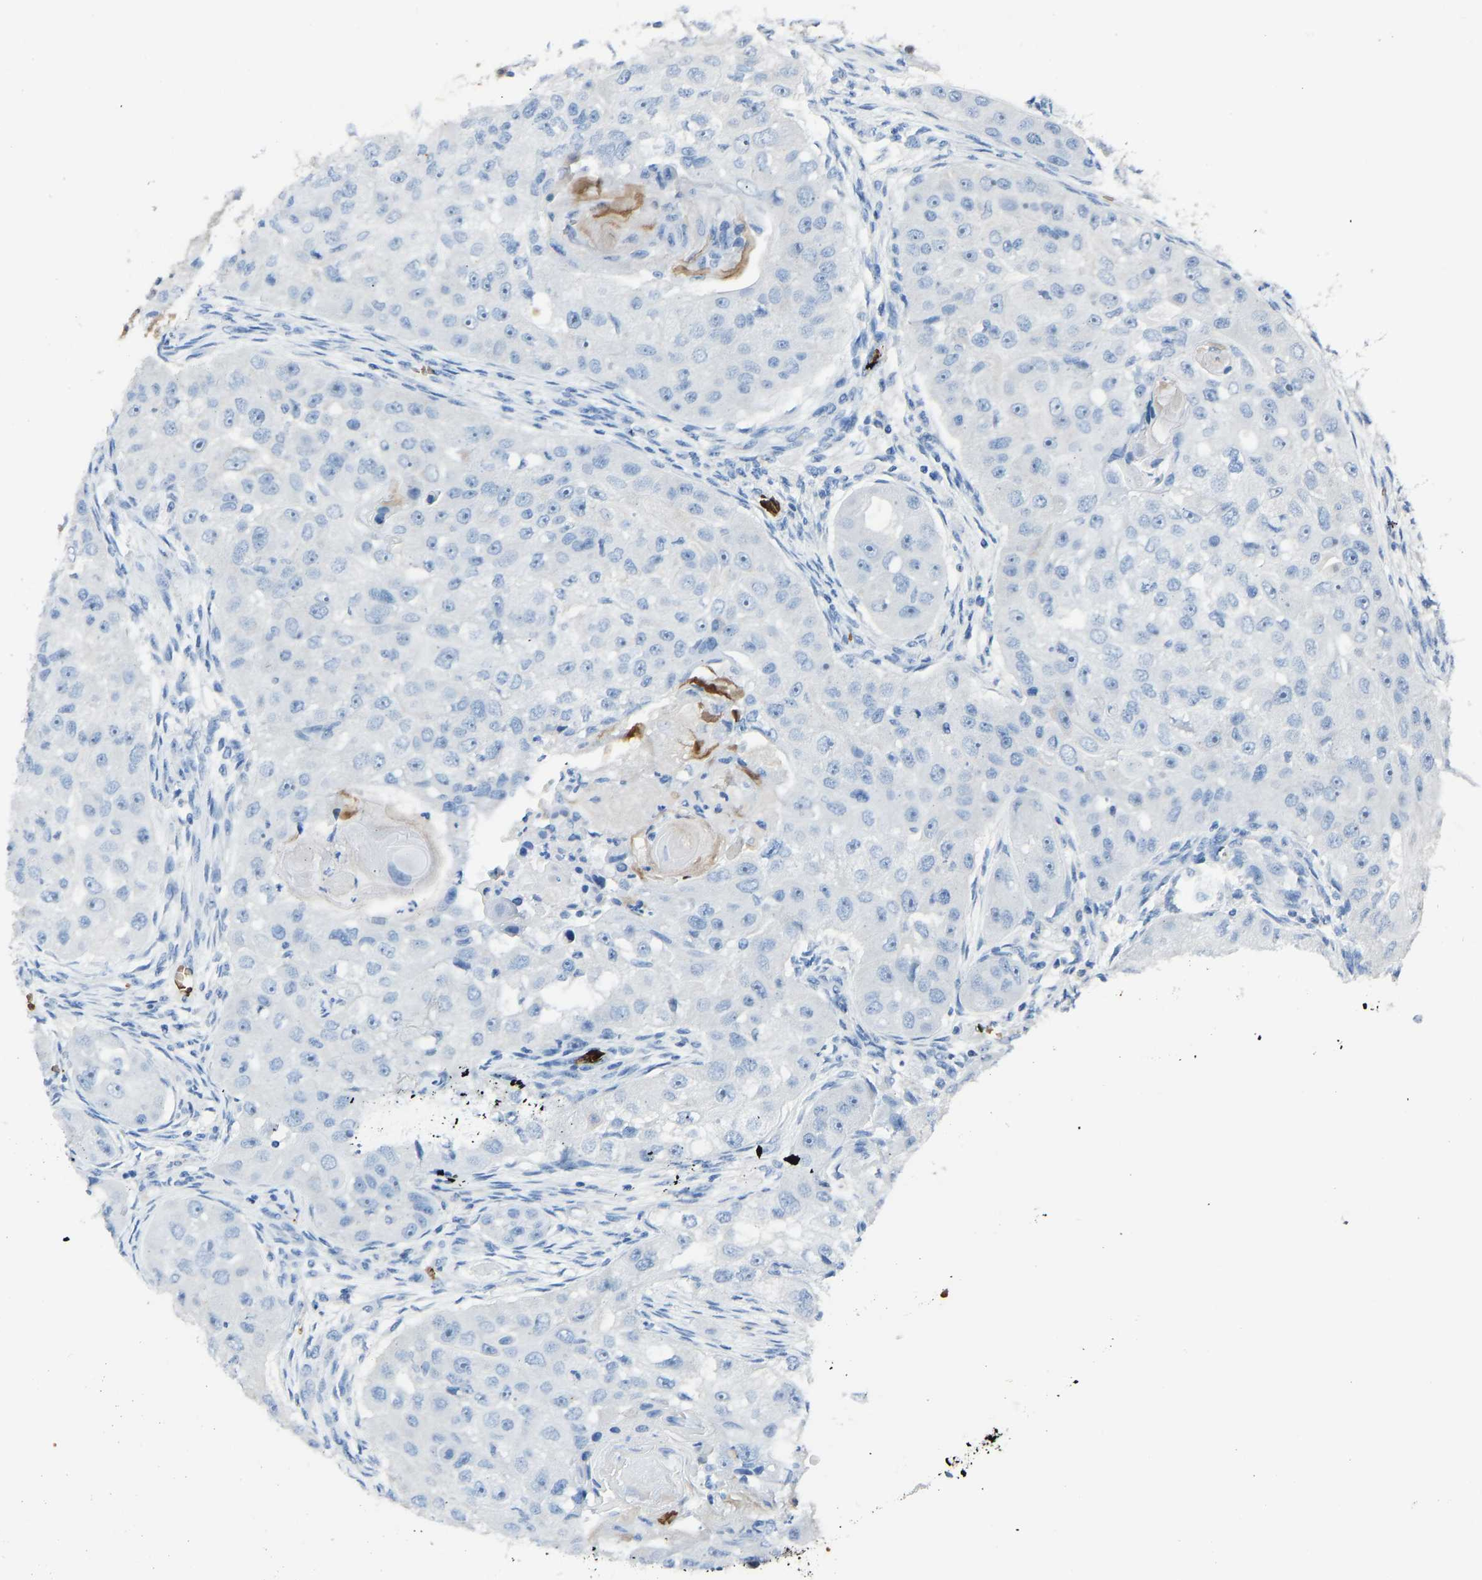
{"staining": {"intensity": "negative", "quantity": "none", "location": "none"}, "tissue": "head and neck cancer", "cell_type": "Tumor cells", "image_type": "cancer", "snomed": [{"axis": "morphology", "description": "Normal tissue, NOS"}, {"axis": "morphology", "description": "Squamous cell carcinoma, NOS"}, {"axis": "topography", "description": "Skeletal muscle"}, {"axis": "topography", "description": "Head-Neck"}], "caption": "Immunohistochemistry (IHC) of head and neck cancer shows no expression in tumor cells.", "gene": "PIGS", "patient": {"sex": "male", "age": 51}}